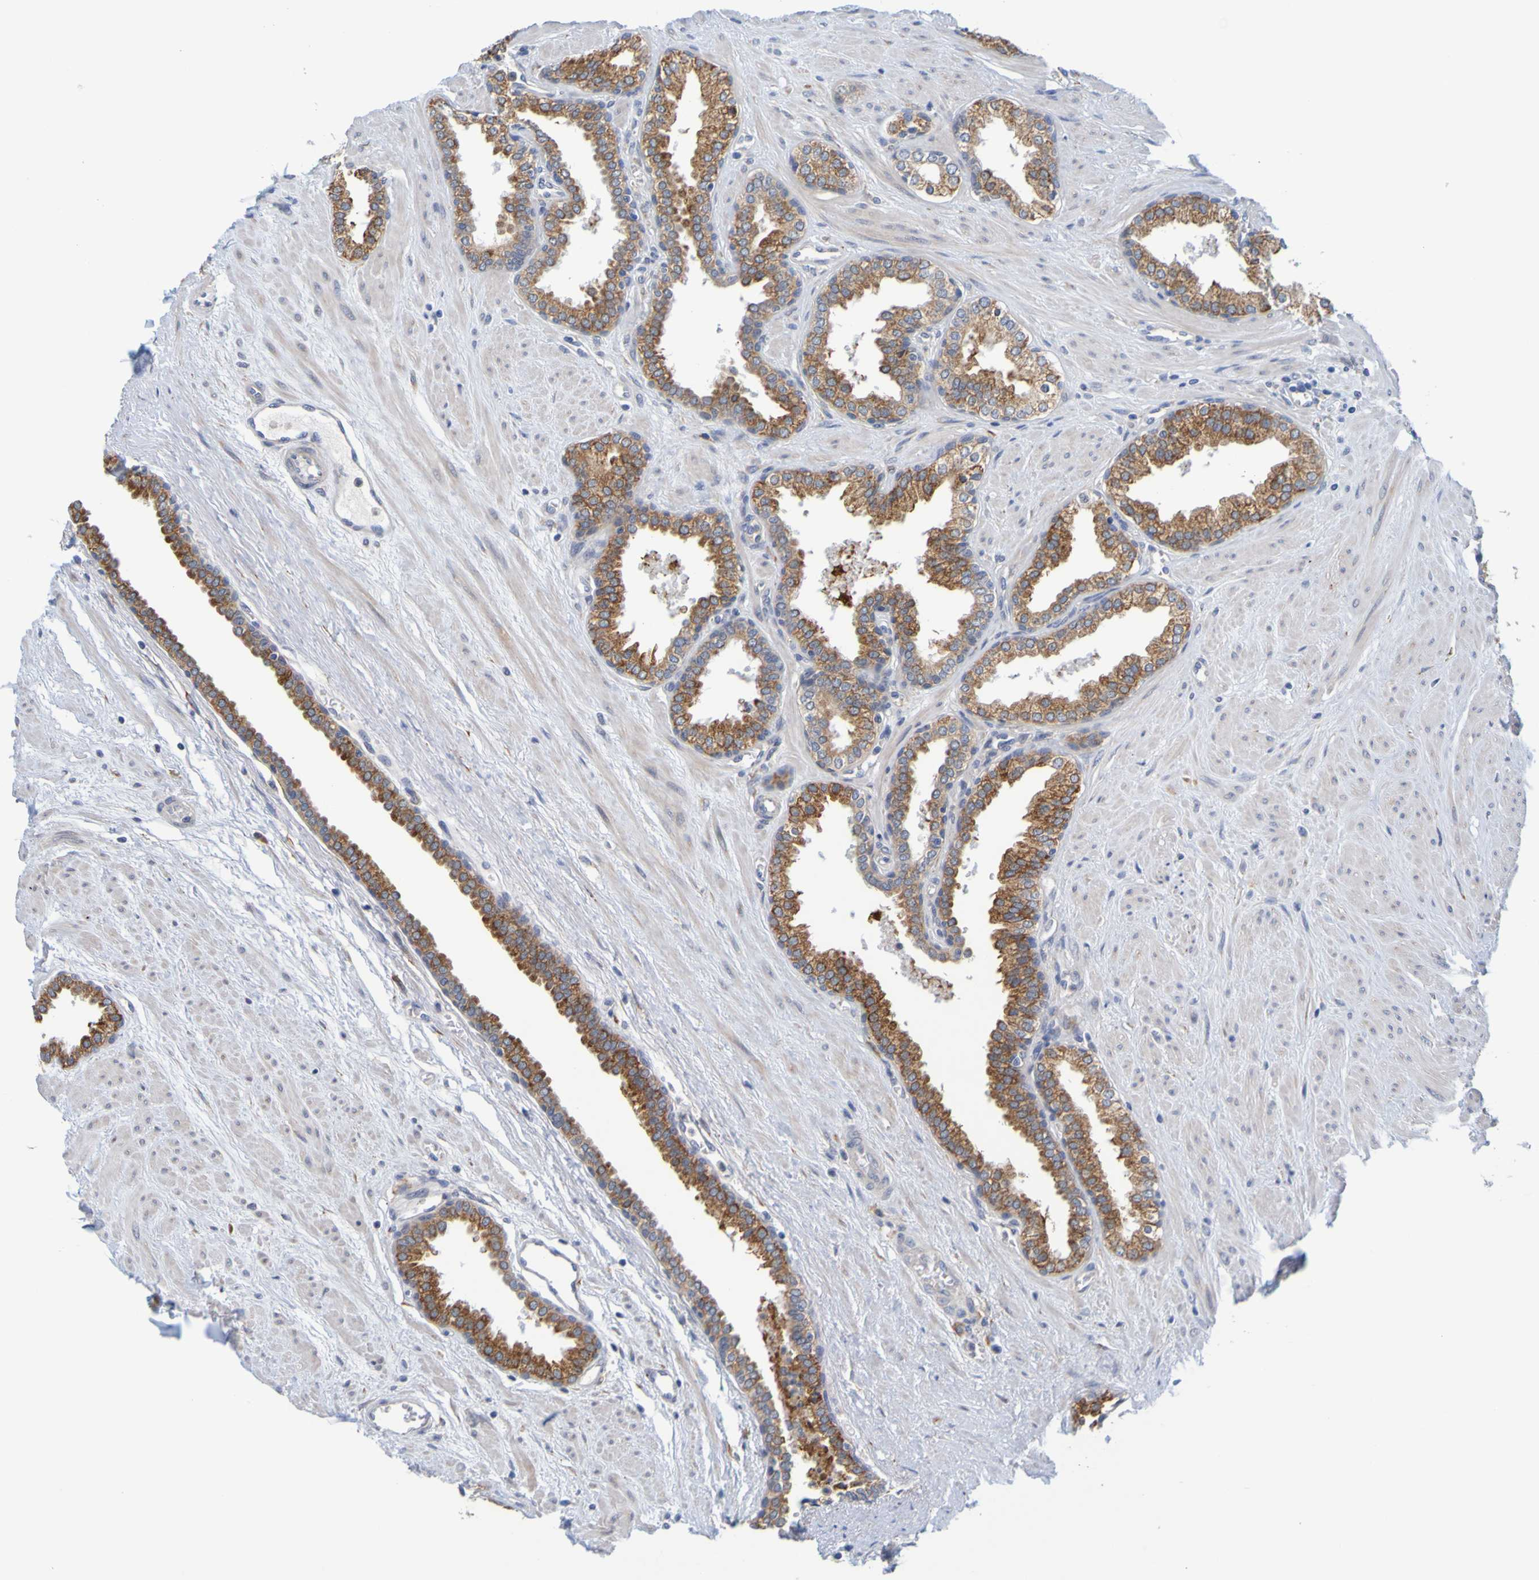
{"staining": {"intensity": "moderate", "quantity": "25%-75%", "location": "cytoplasmic/membranous"}, "tissue": "prostate", "cell_type": "Glandular cells", "image_type": "normal", "snomed": [{"axis": "morphology", "description": "Normal tissue, NOS"}, {"axis": "topography", "description": "Prostate"}], "caption": "A photomicrograph showing moderate cytoplasmic/membranous expression in about 25%-75% of glandular cells in unremarkable prostate, as visualized by brown immunohistochemical staining.", "gene": "SIL1", "patient": {"sex": "male", "age": 51}}